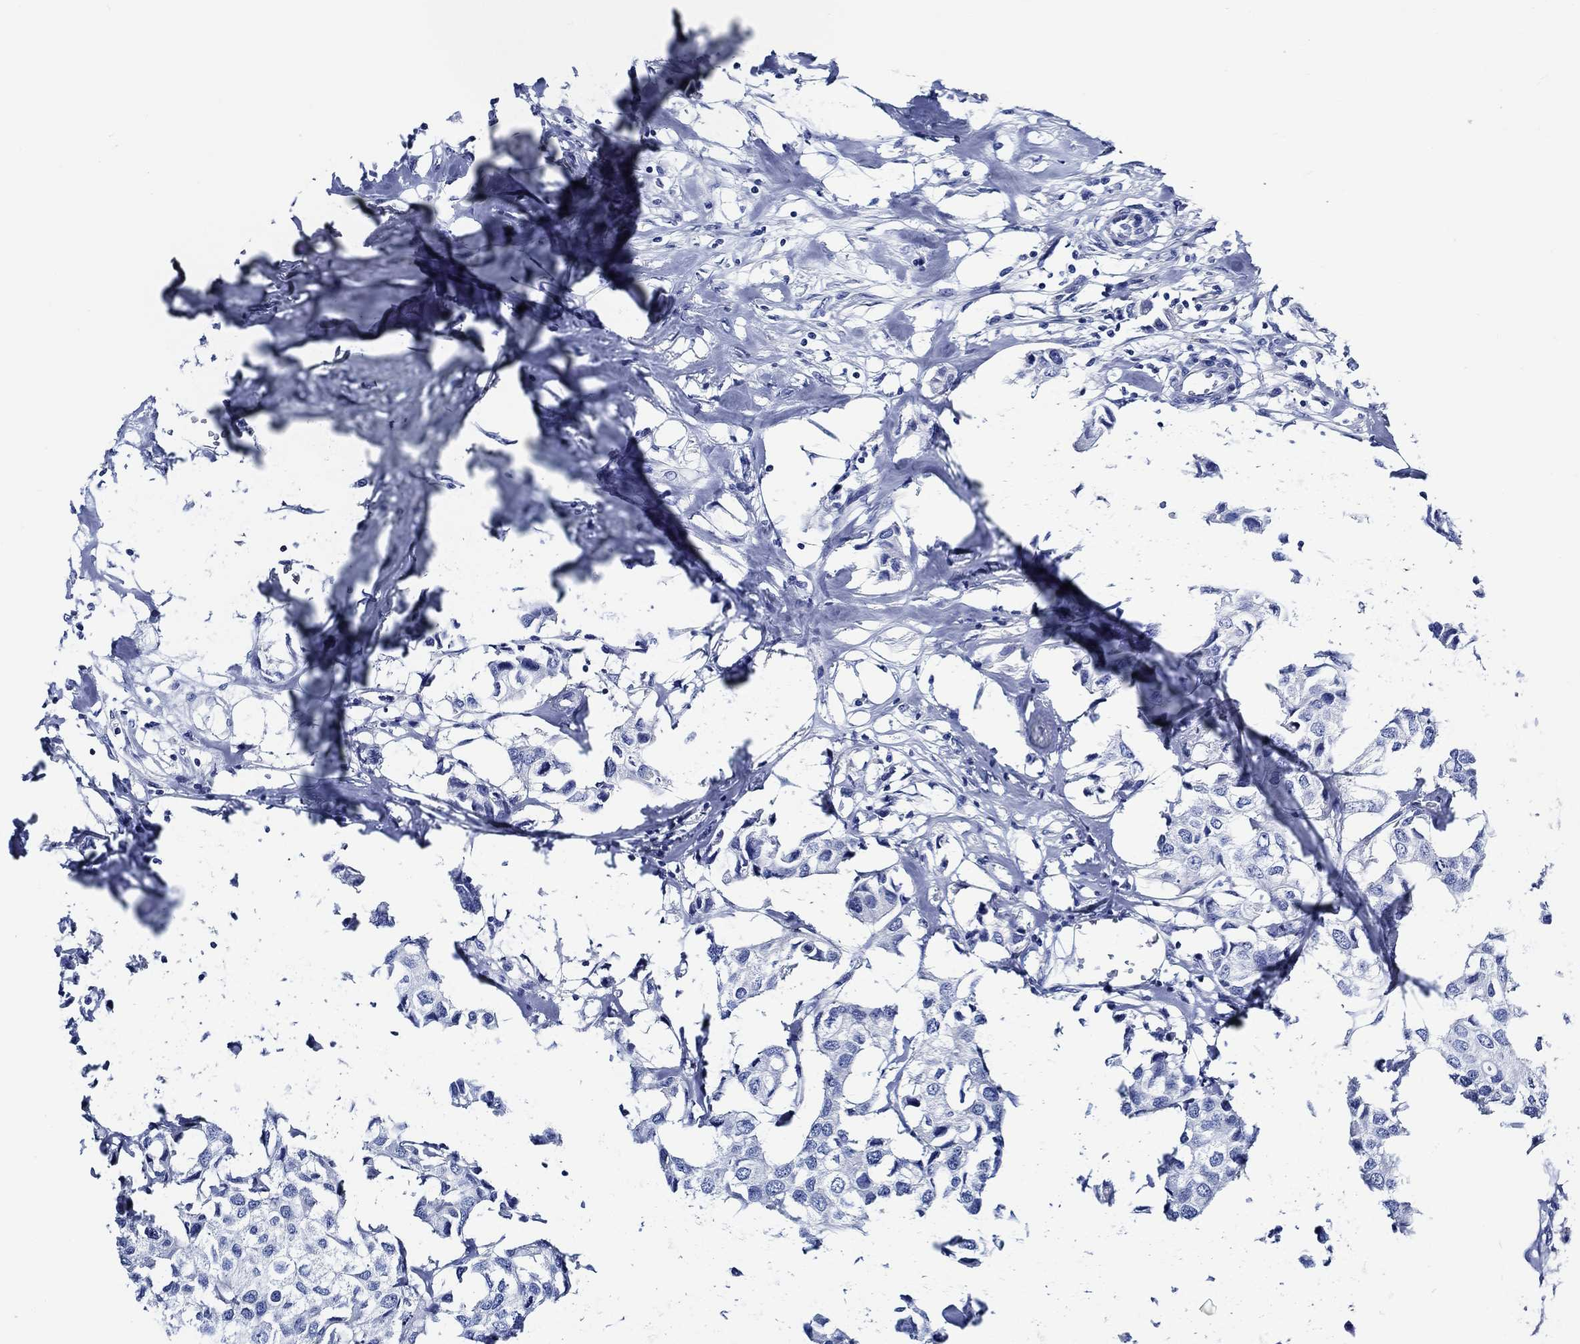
{"staining": {"intensity": "negative", "quantity": "none", "location": "none"}, "tissue": "breast cancer", "cell_type": "Tumor cells", "image_type": "cancer", "snomed": [{"axis": "morphology", "description": "Duct carcinoma"}, {"axis": "topography", "description": "Breast"}], "caption": "IHC photomicrograph of neoplastic tissue: human breast cancer stained with DAB shows no significant protein staining in tumor cells.", "gene": "WDR62", "patient": {"sex": "female", "age": 80}}